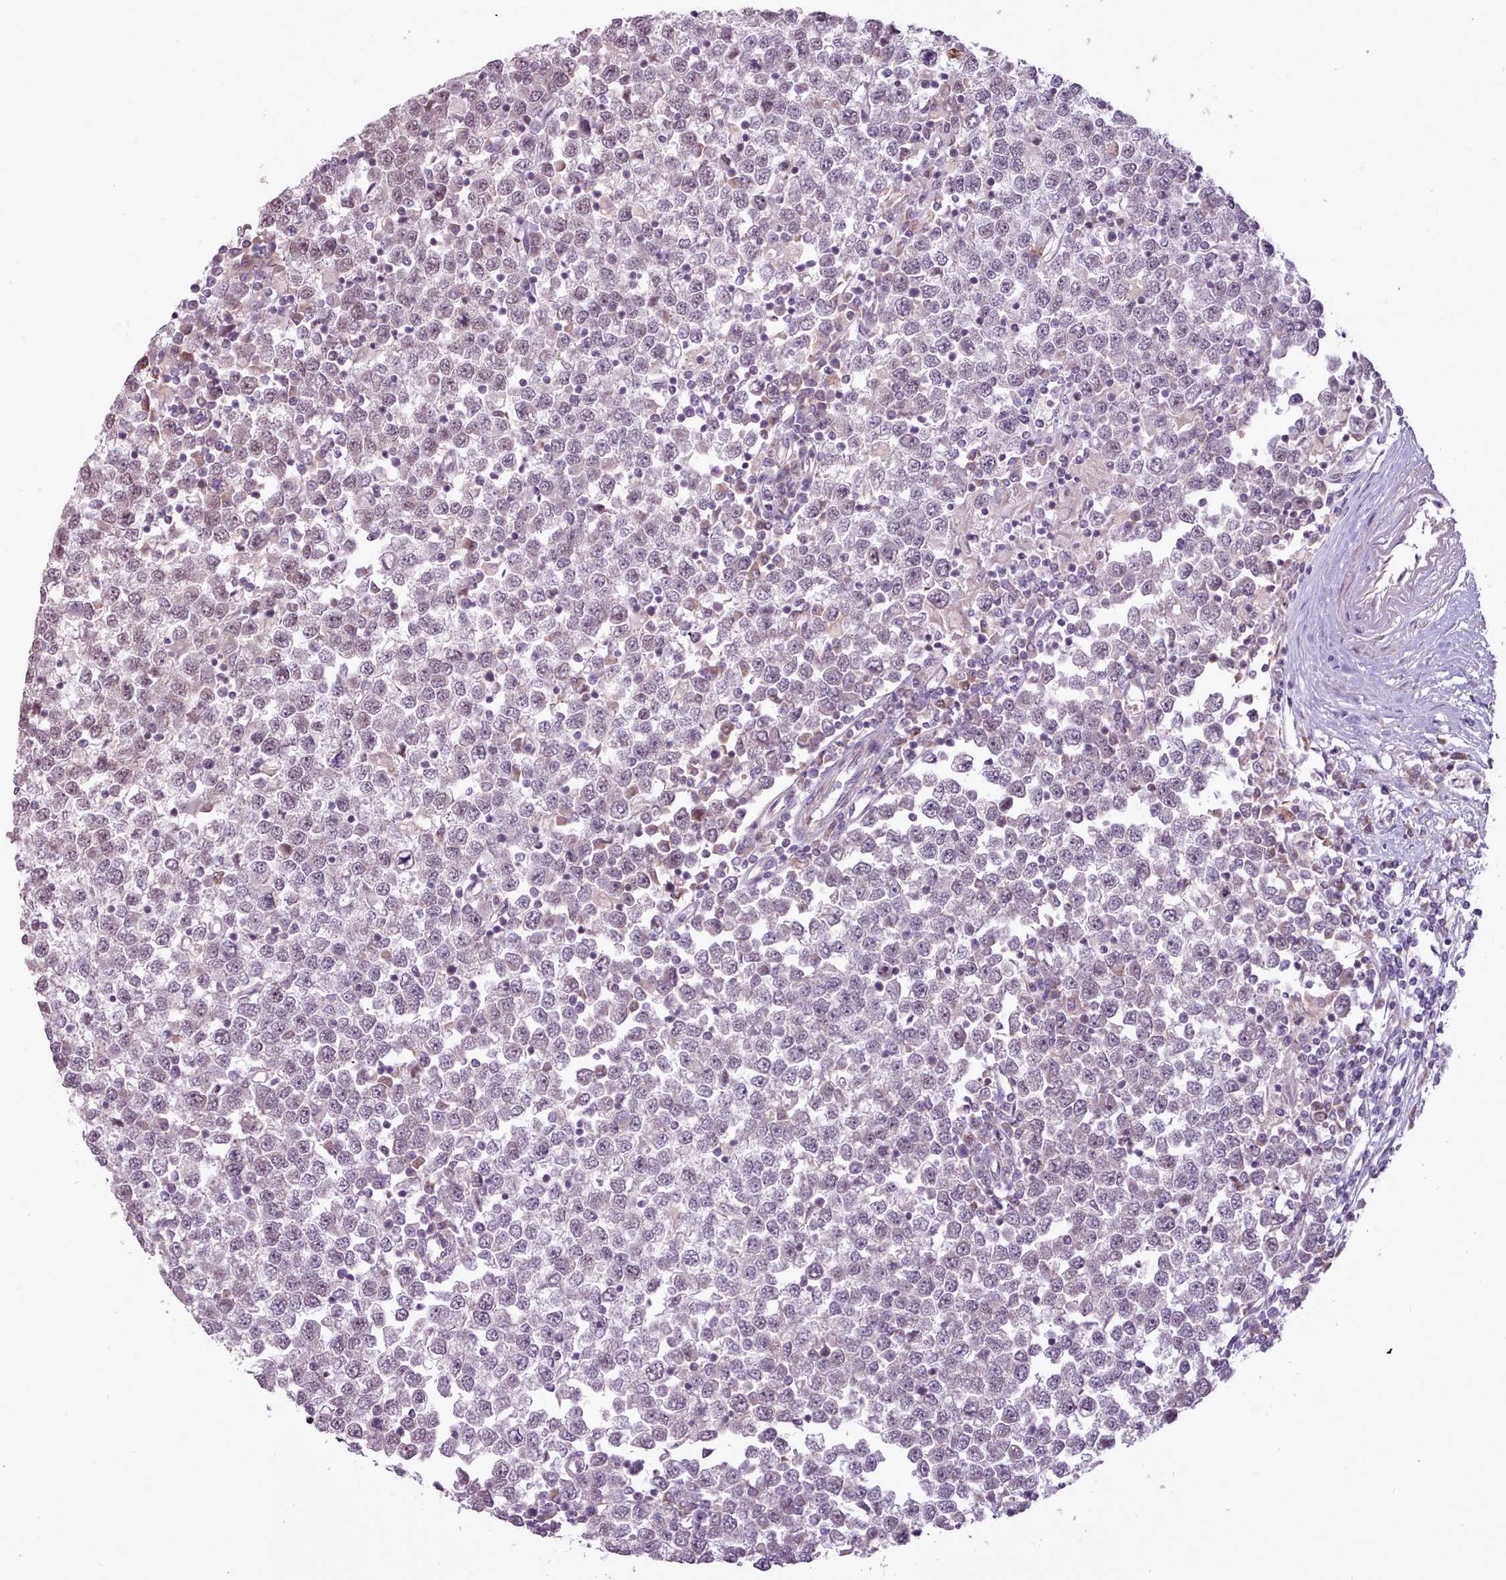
{"staining": {"intensity": "negative", "quantity": "none", "location": "none"}, "tissue": "testis cancer", "cell_type": "Tumor cells", "image_type": "cancer", "snomed": [{"axis": "morphology", "description": "Seminoma, NOS"}, {"axis": "topography", "description": "Testis"}], "caption": "This photomicrograph is of seminoma (testis) stained with immunohistochemistry to label a protein in brown with the nuclei are counter-stained blue. There is no expression in tumor cells.", "gene": "LIN7C", "patient": {"sex": "male", "age": 65}}